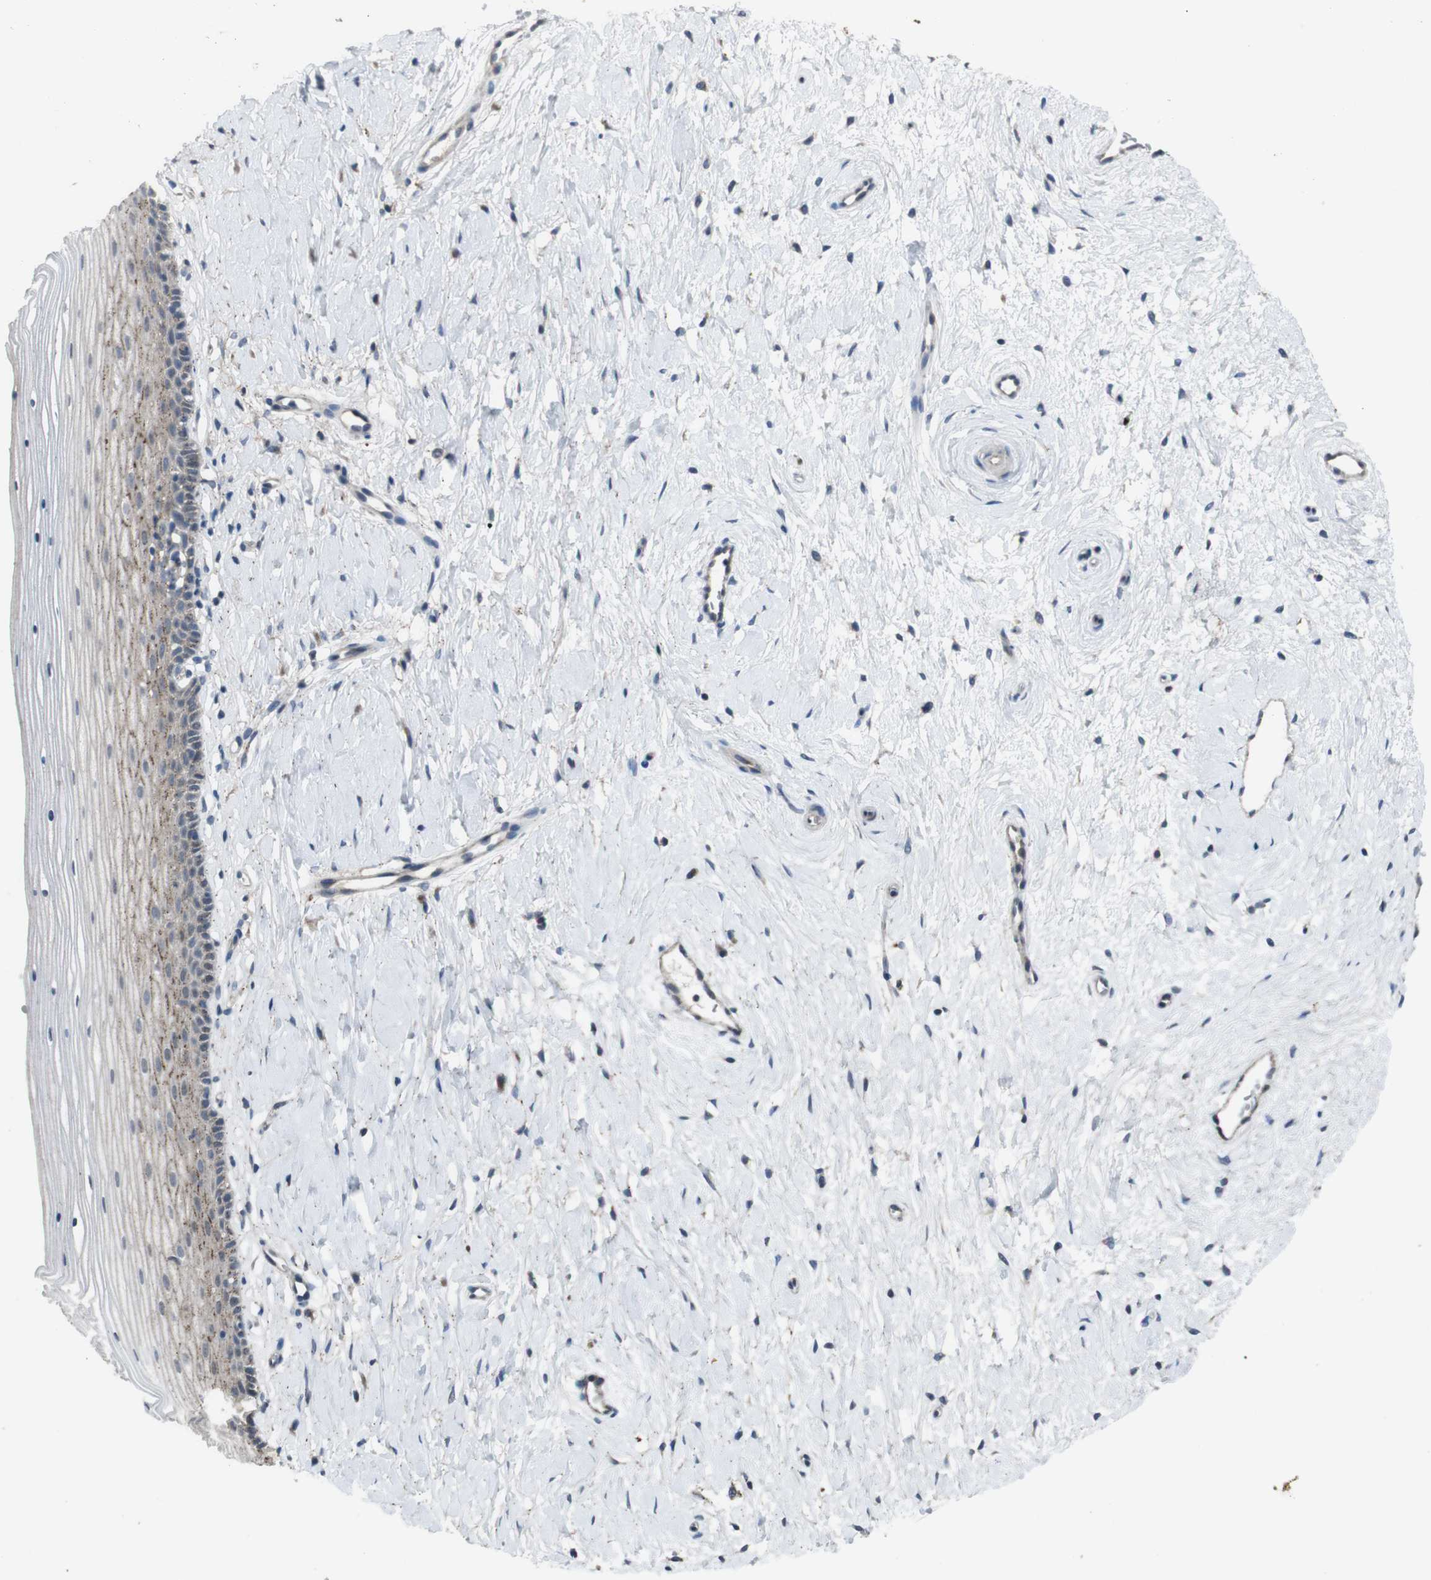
{"staining": {"intensity": "weak", "quantity": "25%-75%", "location": "cytoplasmic/membranous"}, "tissue": "cervix", "cell_type": "Glandular cells", "image_type": "normal", "snomed": [{"axis": "morphology", "description": "Normal tissue, NOS"}, {"axis": "topography", "description": "Cervix"}], "caption": "Immunohistochemical staining of unremarkable cervix displays weak cytoplasmic/membranous protein staining in about 25%-75% of glandular cells.", "gene": "EFNA5", "patient": {"sex": "female", "age": 39}}